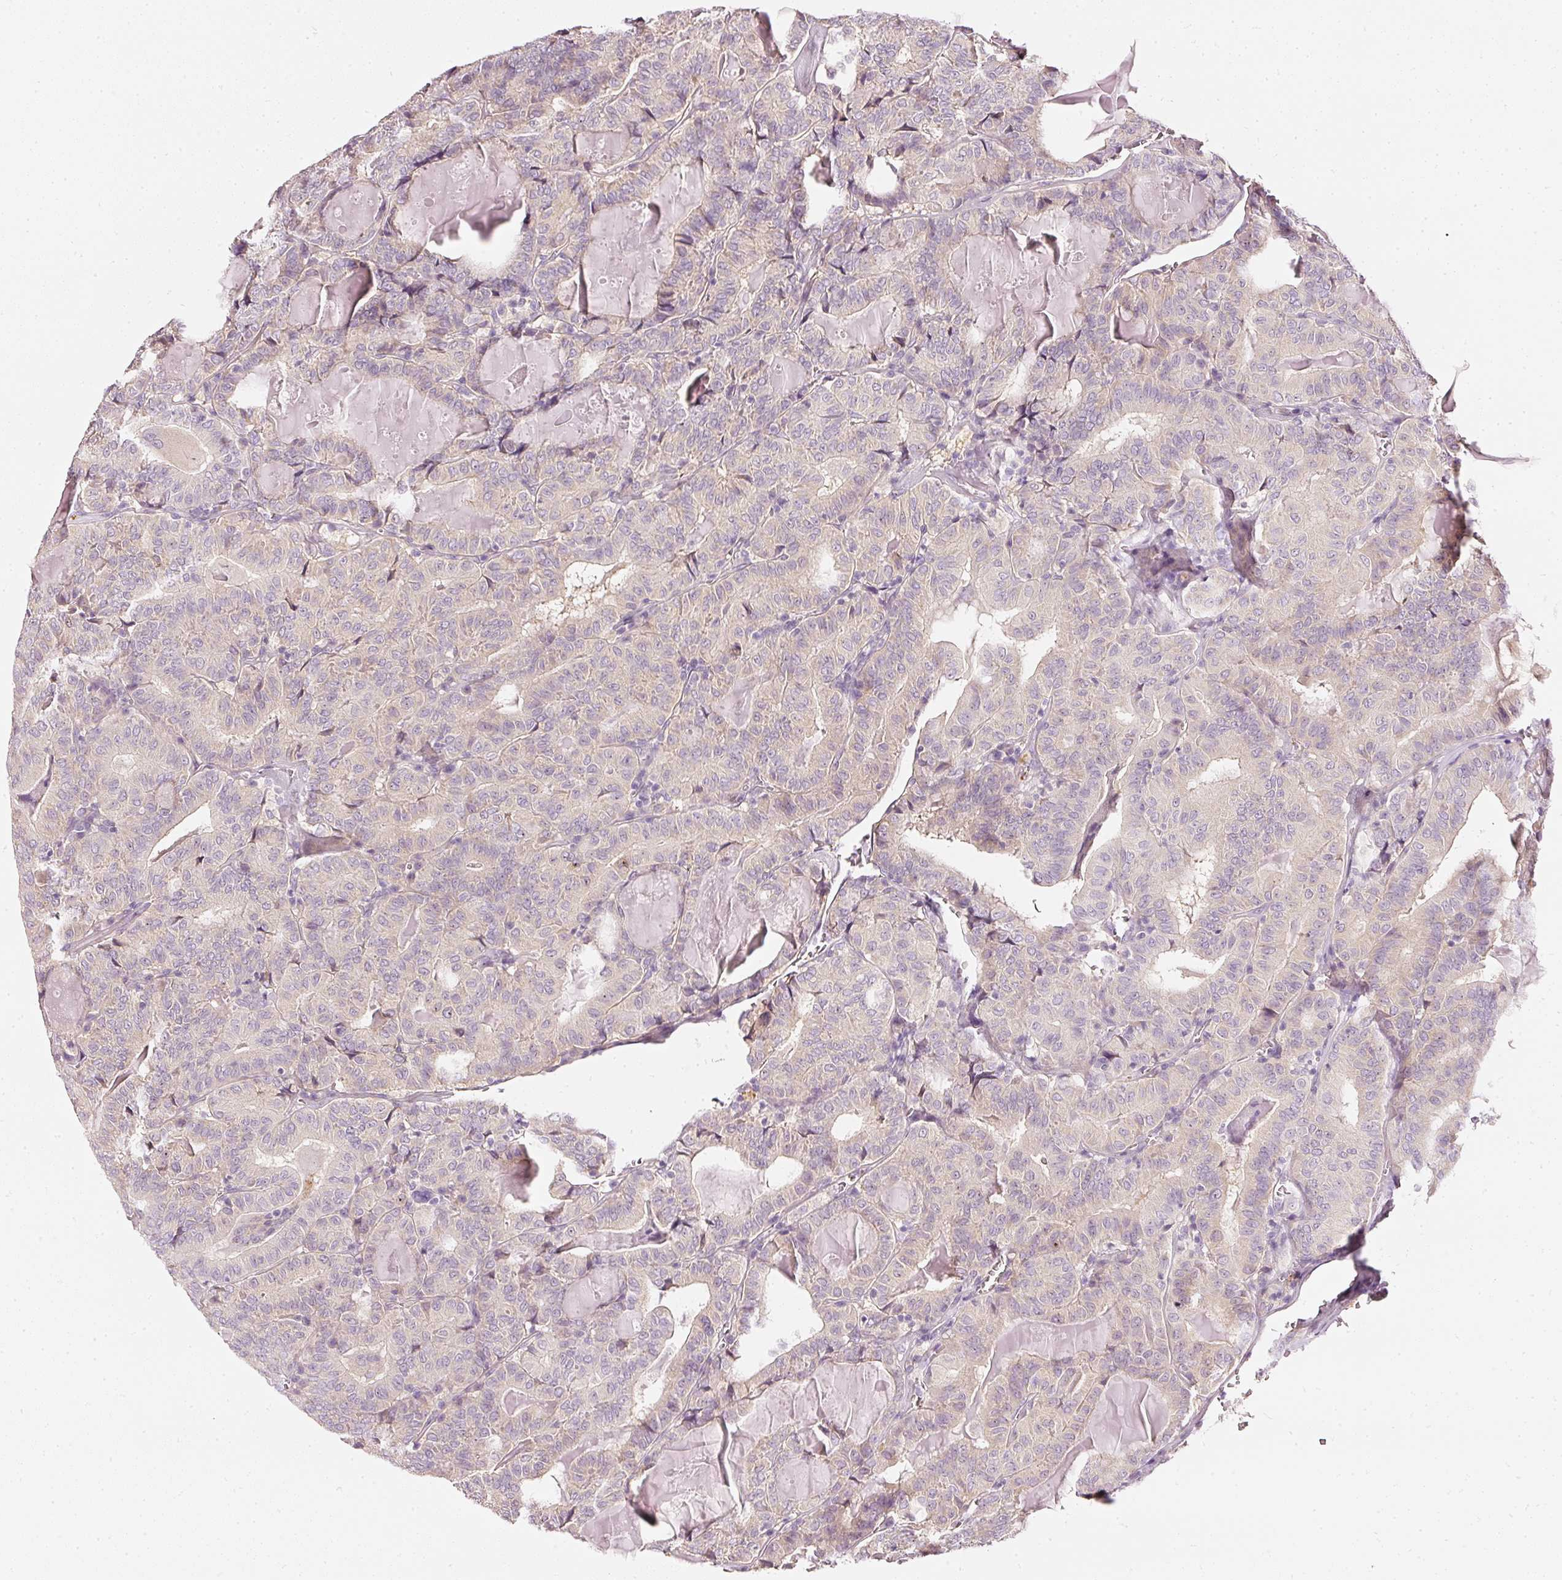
{"staining": {"intensity": "negative", "quantity": "none", "location": "none"}, "tissue": "thyroid cancer", "cell_type": "Tumor cells", "image_type": "cancer", "snomed": [{"axis": "morphology", "description": "Papillary adenocarcinoma, NOS"}, {"axis": "topography", "description": "Thyroid gland"}], "caption": "This is an IHC micrograph of papillary adenocarcinoma (thyroid). There is no positivity in tumor cells.", "gene": "CNP", "patient": {"sex": "female", "age": 72}}